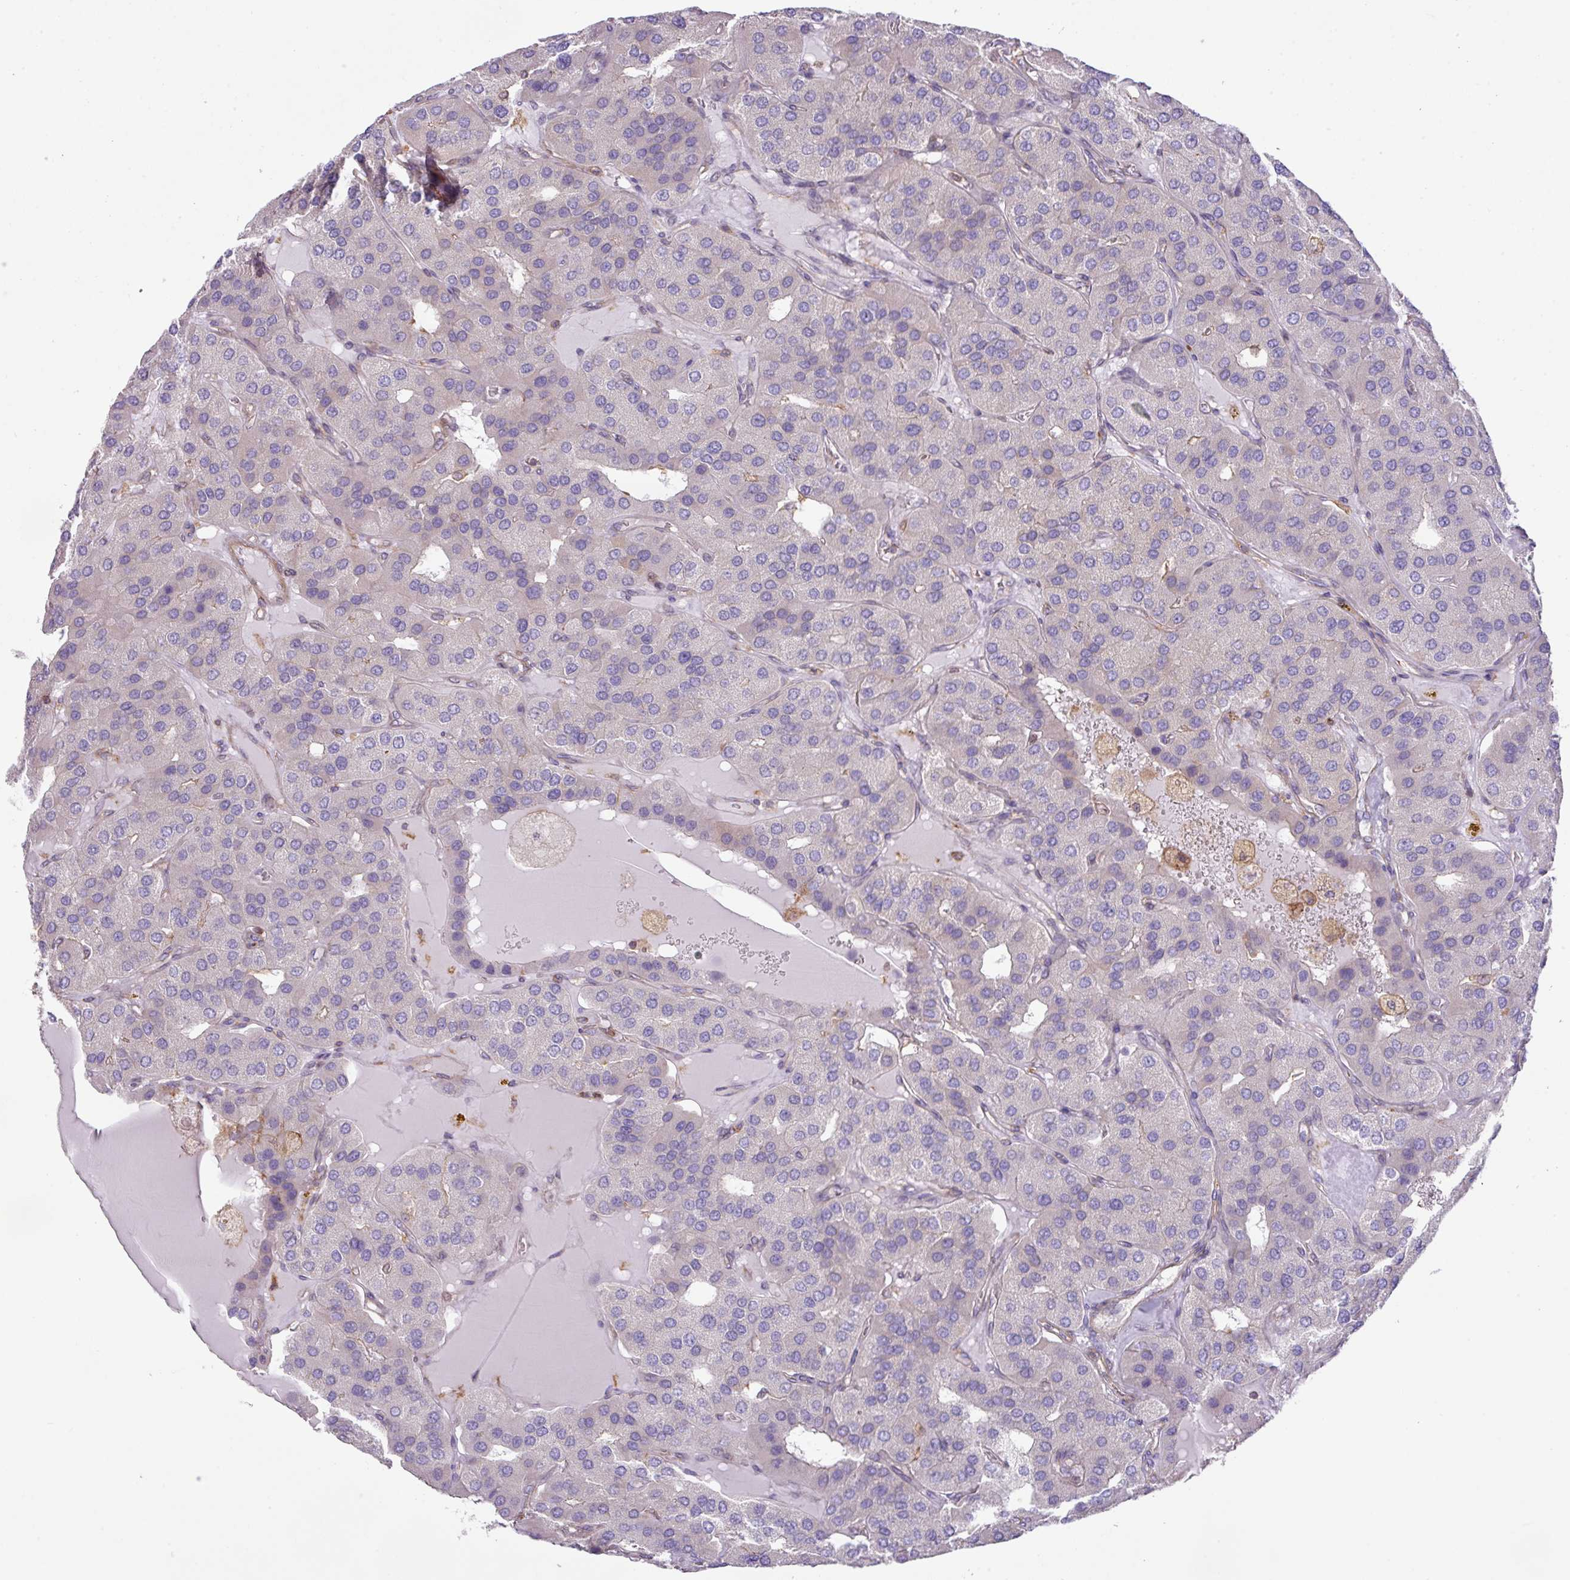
{"staining": {"intensity": "negative", "quantity": "none", "location": "none"}, "tissue": "parathyroid gland", "cell_type": "Glandular cells", "image_type": "normal", "snomed": [{"axis": "morphology", "description": "Normal tissue, NOS"}, {"axis": "morphology", "description": "Adenoma, NOS"}, {"axis": "topography", "description": "Parathyroid gland"}], "caption": "DAB (3,3'-diaminobenzidine) immunohistochemical staining of unremarkable human parathyroid gland shows no significant expression in glandular cells.", "gene": "LRRC41", "patient": {"sex": "female", "age": 86}}